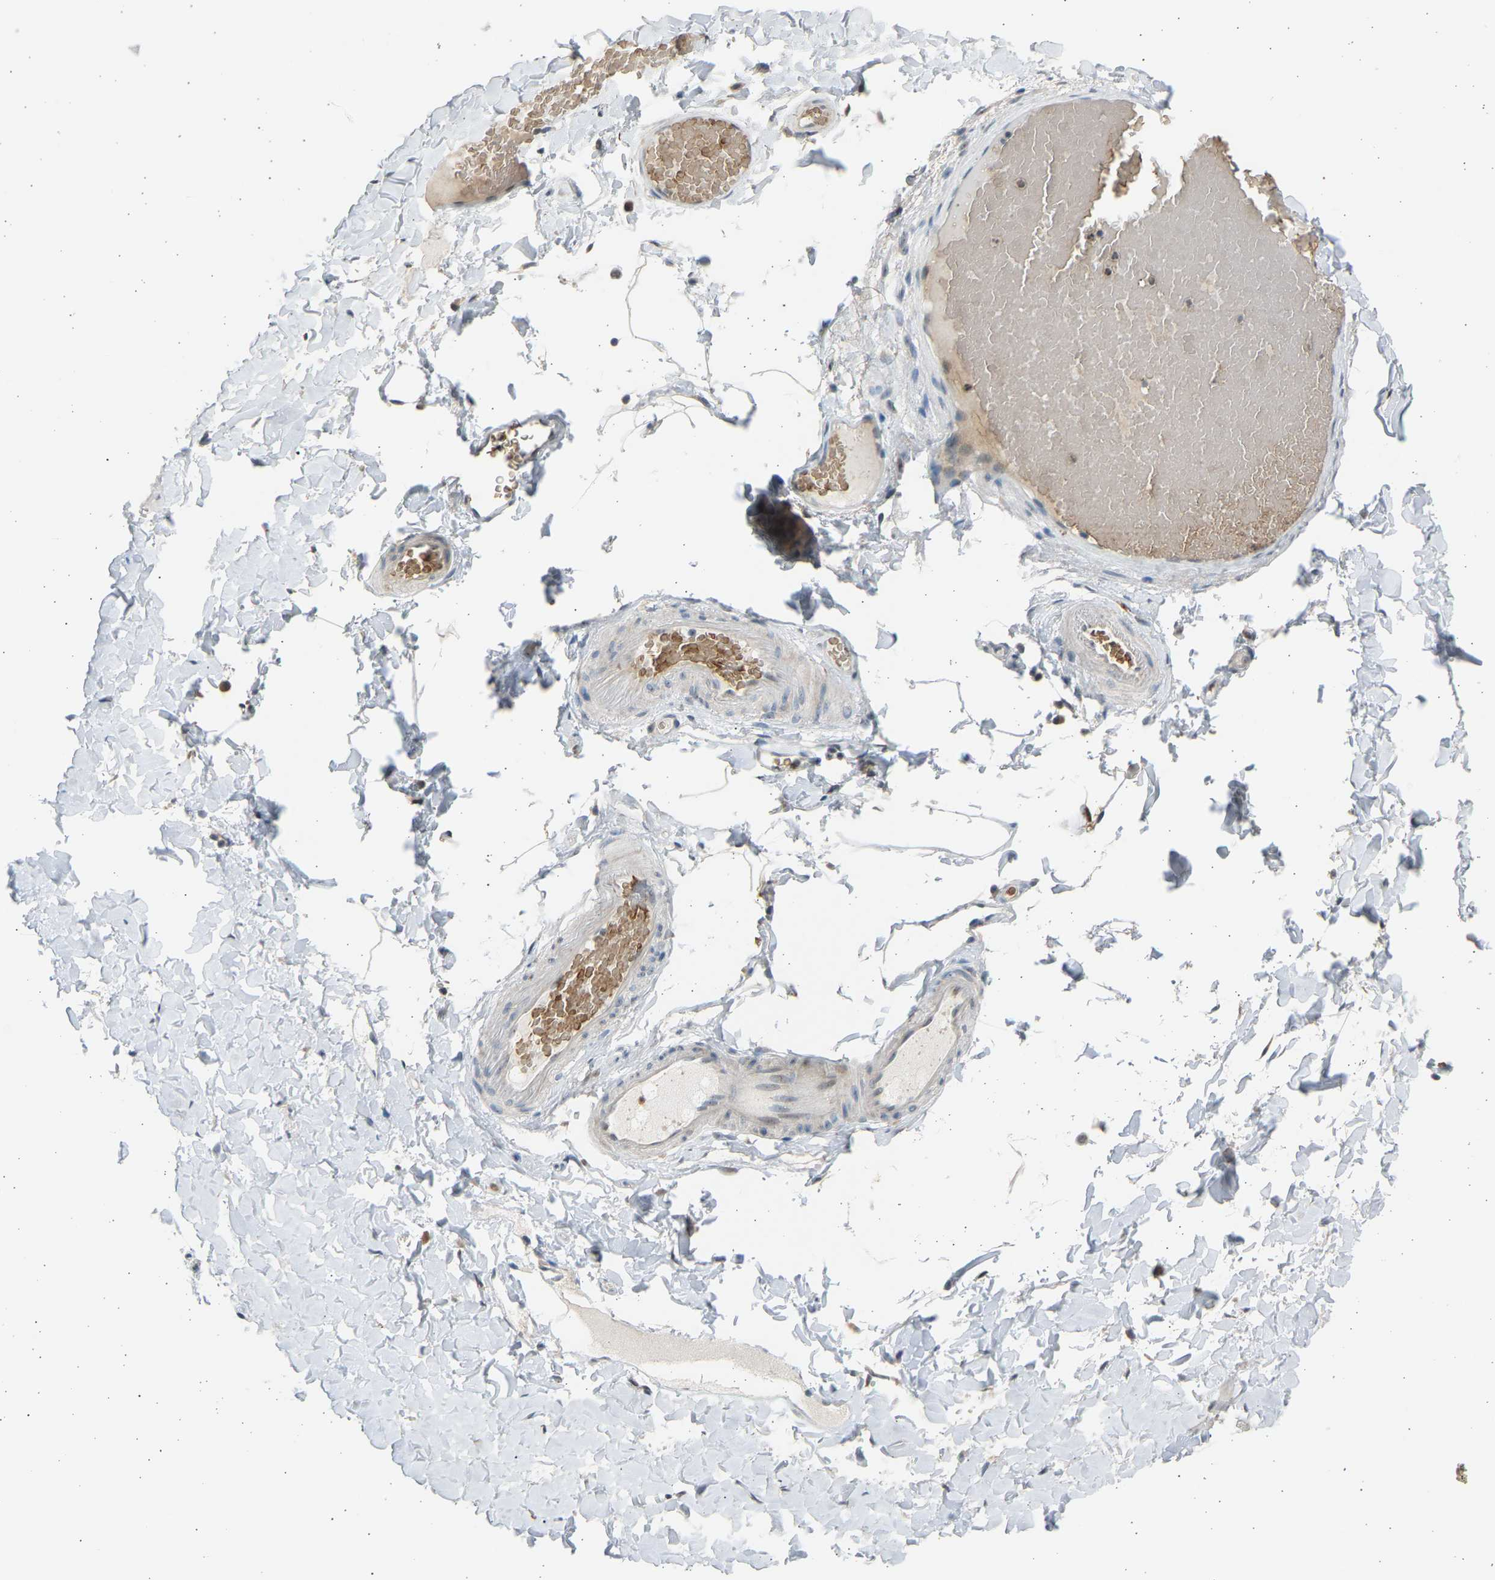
{"staining": {"intensity": "weak", "quantity": "<25%", "location": "cytoplasmic/membranous"}, "tissue": "smooth muscle", "cell_type": "Smooth muscle cells", "image_type": "normal", "snomed": [{"axis": "morphology", "description": "Normal tissue, NOS"}, {"axis": "topography", "description": "Smooth muscle"}, {"axis": "topography", "description": "Colon"}], "caption": "An immunohistochemistry (IHC) photomicrograph of benign smooth muscle is shown. There is no staining in smooth muscle cells of smooth muscle. Nuclei are stained in blue.", "gene": "BIRC2", "patient": {"sex": "male", "age": 67}}